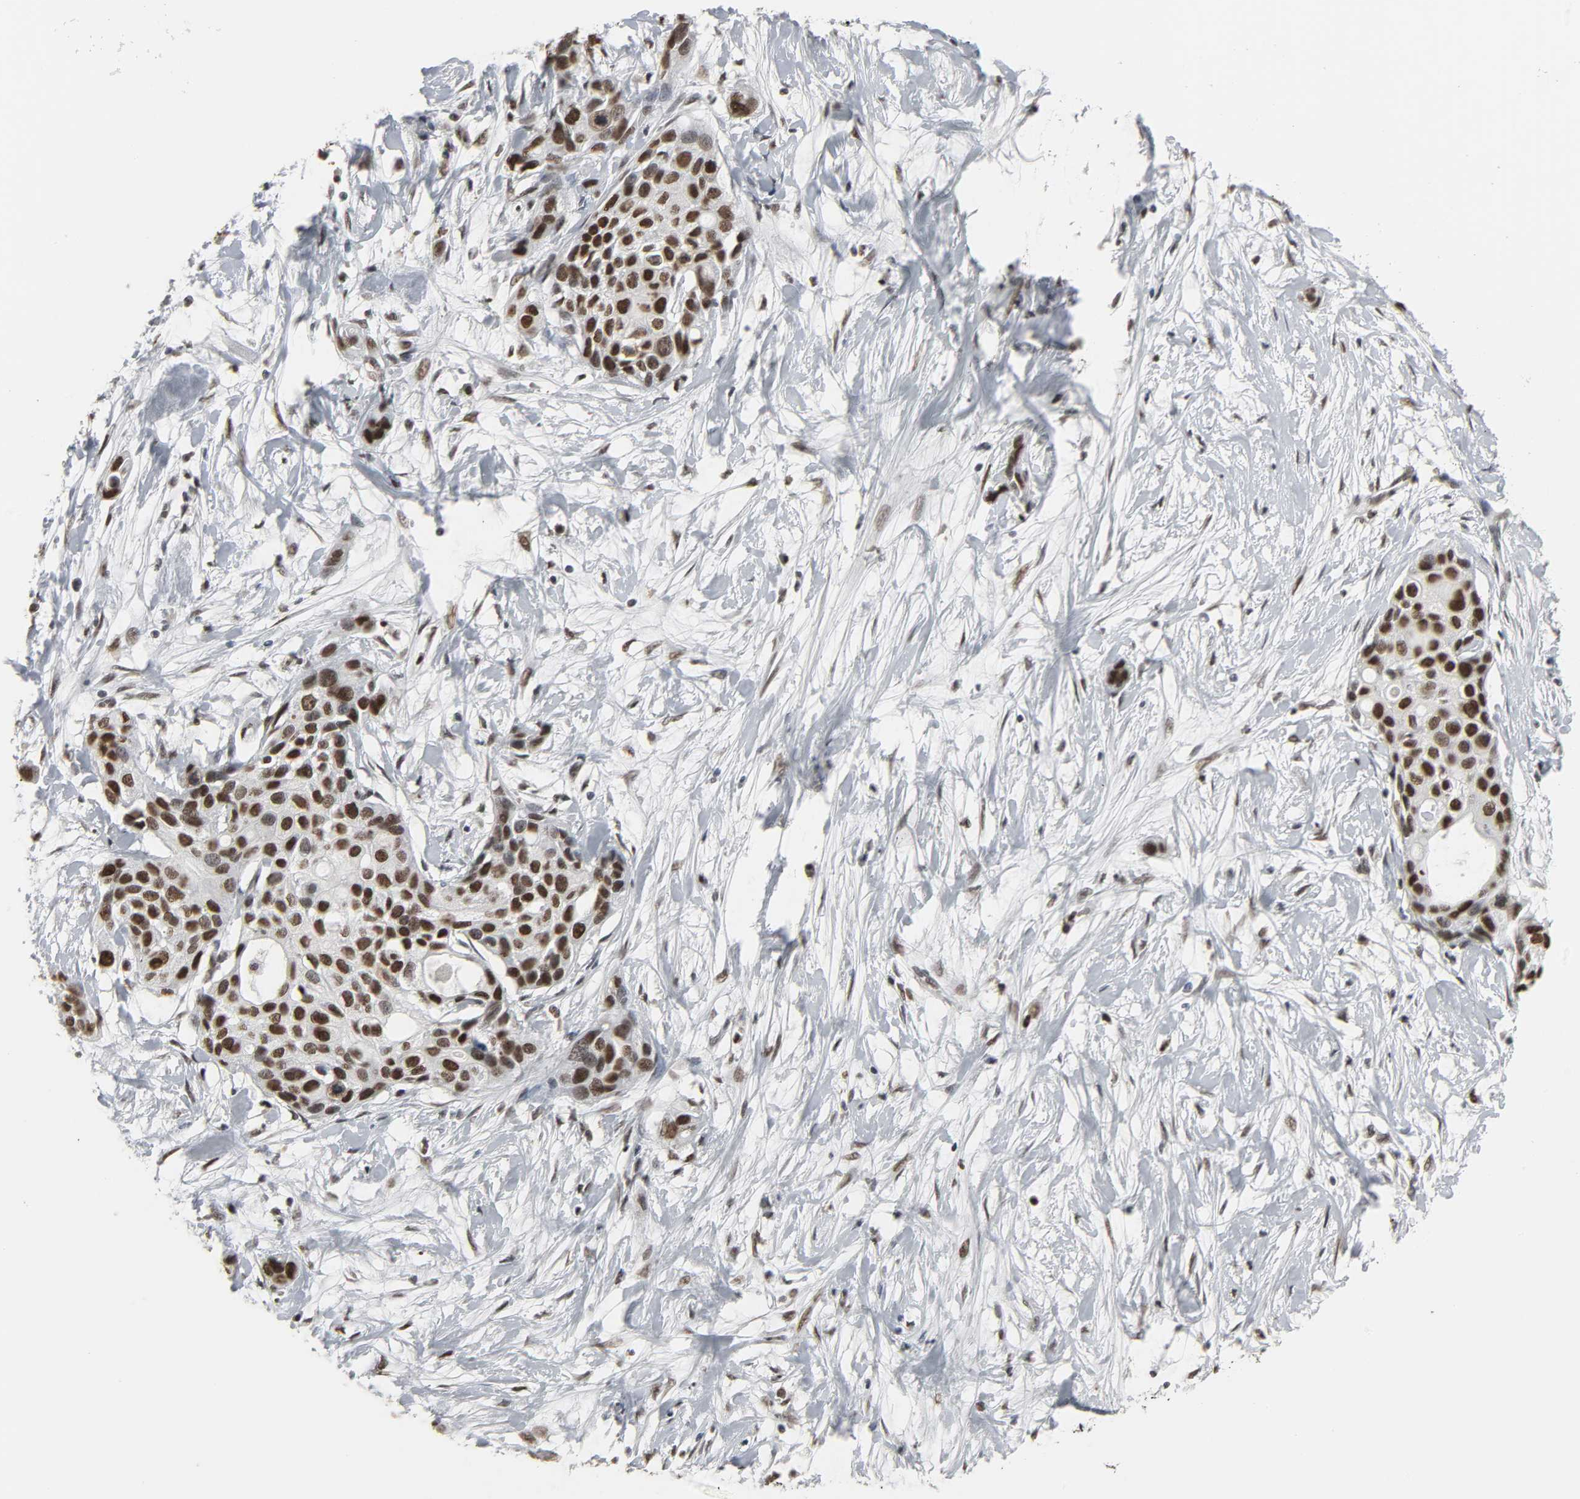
{"staining": {"intensity": "moderate", "quantity": ">75%", "location": "nuclear"}, "tissue": "pancreatic cancer", "cell_type": "Tumor cells", "image_type": "cancer", "snomed": [{"axis": "morphology", "description": "Adenocarcinoma, NOS"}, {"axis": "topography", "description": "Pancreas"}], "caption": "Pancreatic cancer stained with a protein marker reveals moderate staining in tumor cells.", "gene": "DAZAP1", "patient": {"sex": "female", "age": 60}}